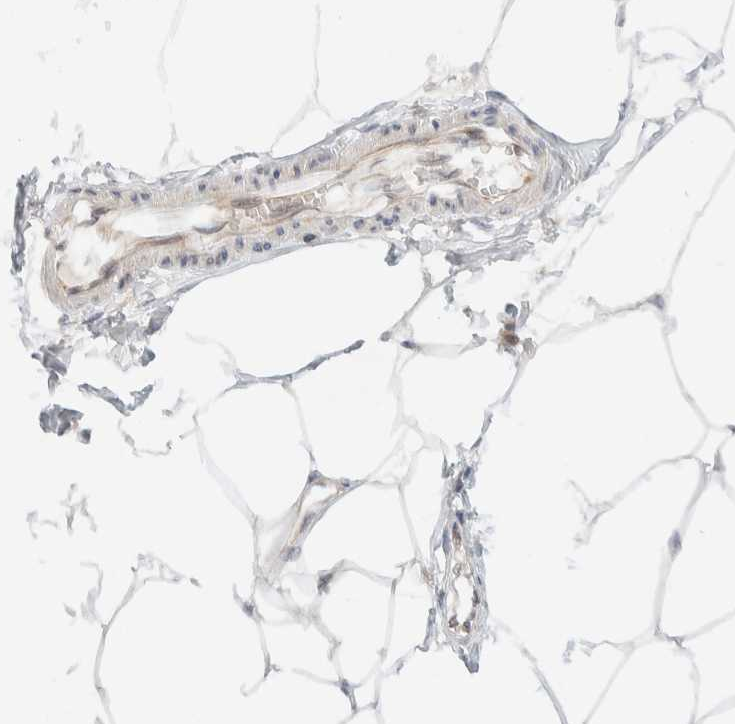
{"staining": {"intensity": "negative", "quantity": "none", "location": "none"}, "tissue": "adipose tissue", "cell_type": "Adipocytes", "image_type": "normal", "snomed": [{"axis": "morphology", "description": "Normal tissue, NOS"}, {"axis": "morphology", "description": "Adenocarcinoma, NOS"}, {"axis": "topography", "description": "Colon"}, {"axis": "topography", "description": "Peripheral nerve tissue"}], "caption": "Immunohistochemistry (IHC) of benign adipose tissue reveals no positivity in adipocytes.", "gene": "C8orf76", "patient": {"sex": "male", "age": 14}}